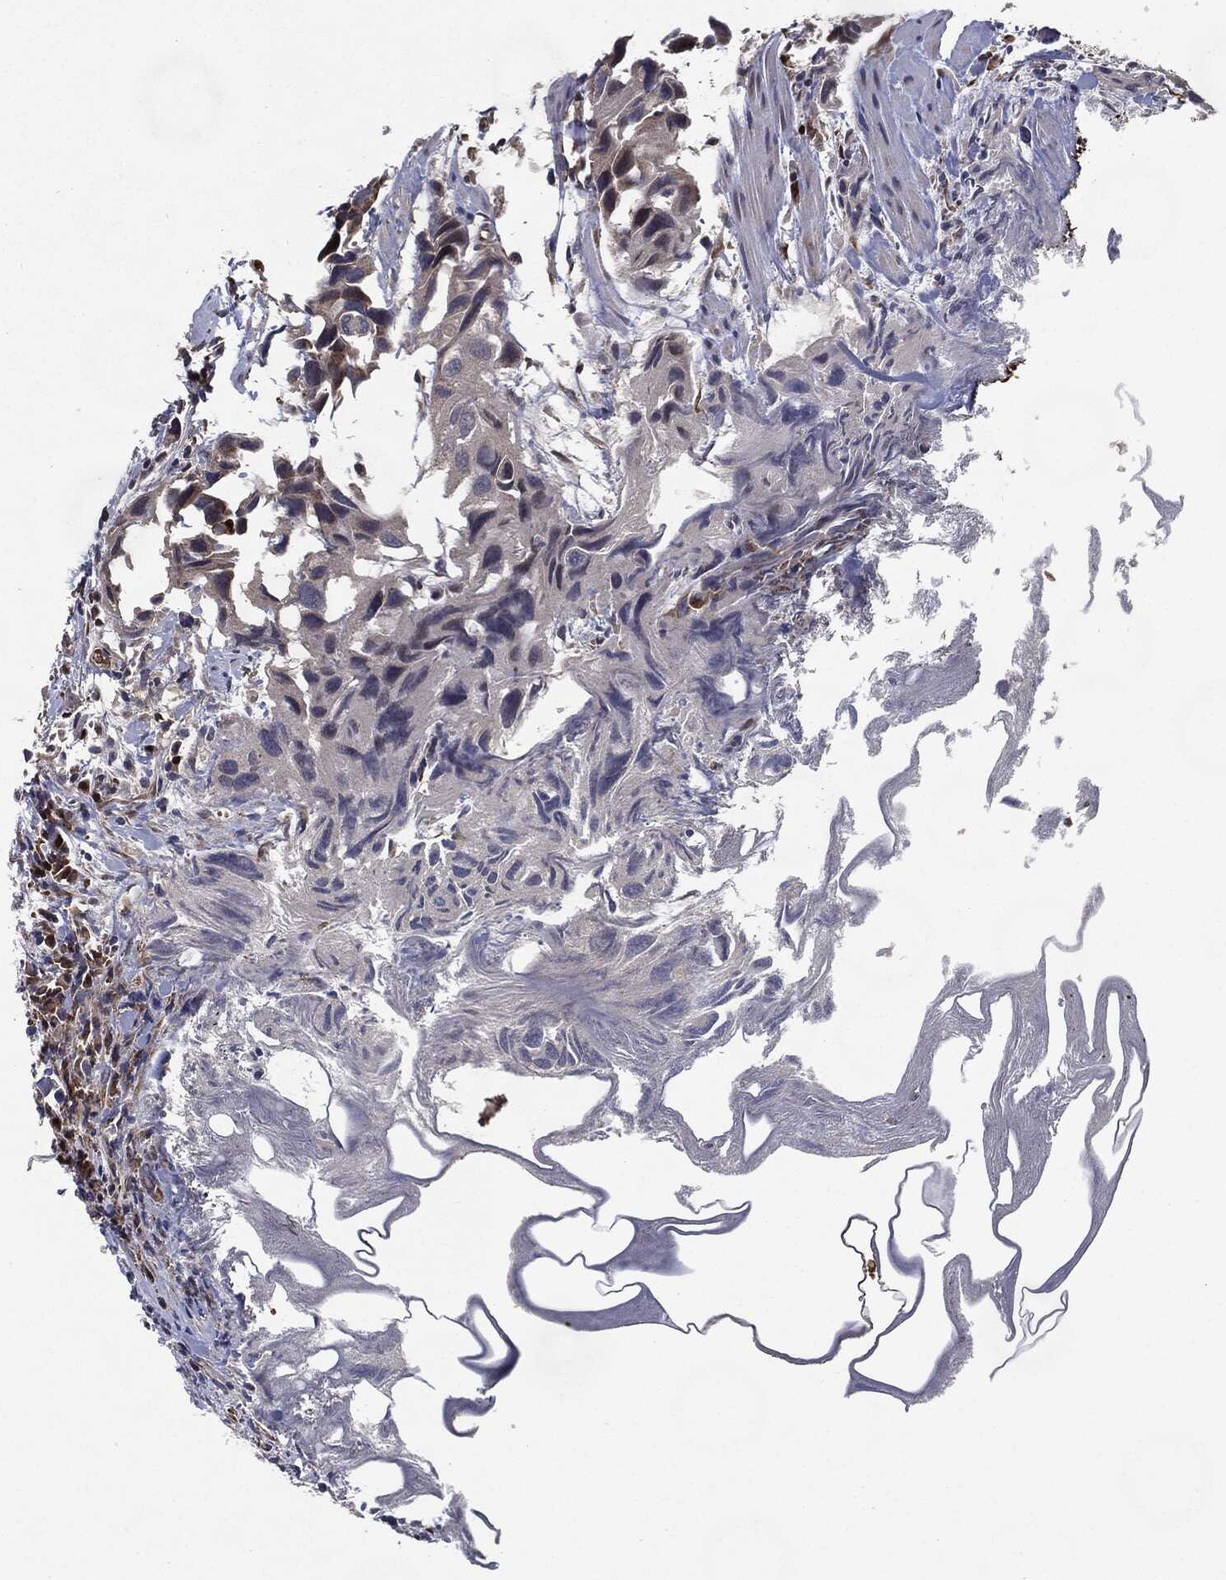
{"staining": {"intensity": "negative", "quantity": "none", "location": "none"}, "tissue": "urothelial cancer", "cell_type": "Tumor cells", "image_type": "cancer", "snomed": [{"axis": "morphology", "description": "Urothelial carcinoma, High grade"}, {"axis": "topography", "description": "Urinary bladder"}], "caption": "Photomicrograph shows no significant protein expression in tumor cells of high-grade urothelial carcinoma. The staining was performed using DAB to visualize the protein expression in brown, while the nuclei were stained in blue with hematoxylin (Magnification: 20x).", "gene": "HDAC5", "patient": {"sex": "male", "age": 79}}